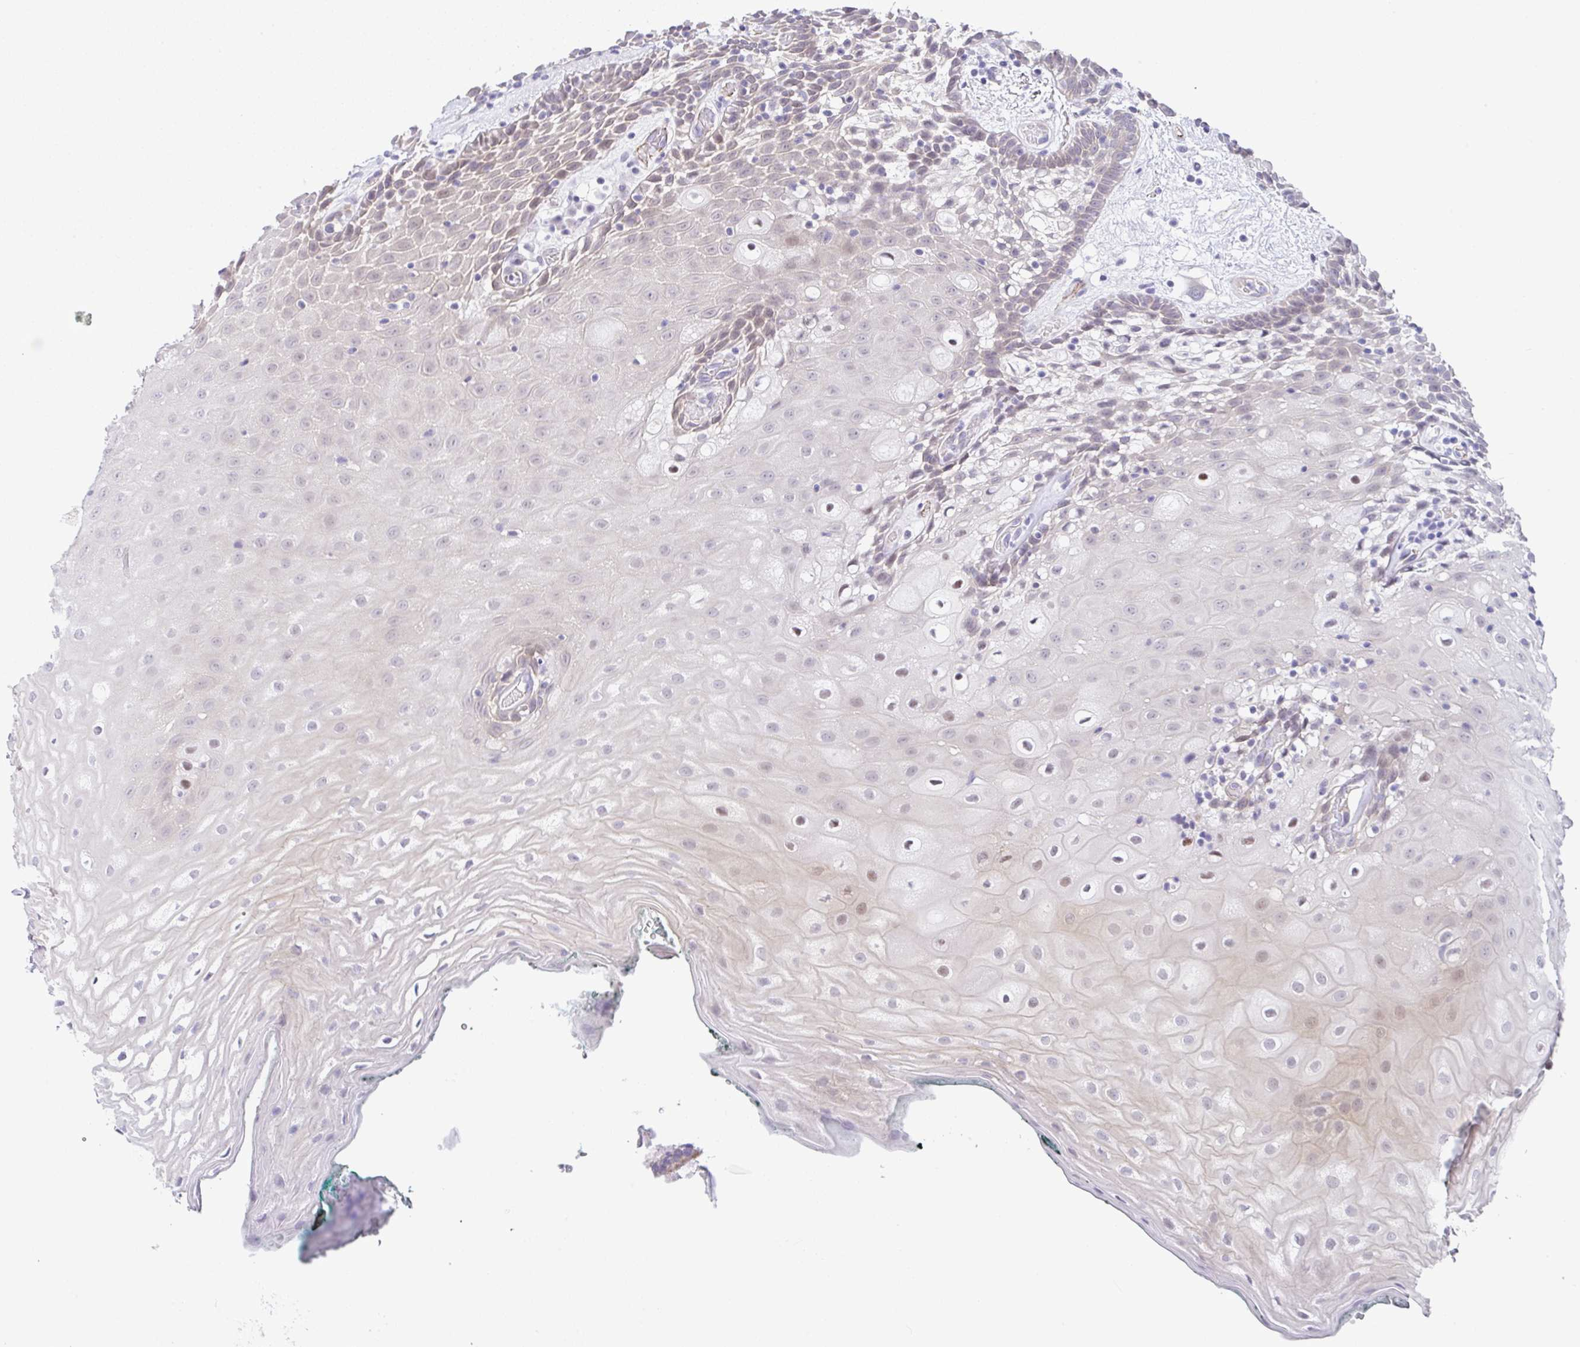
{"staining": {"intensity": "negative", "quantity": "none", "location": "none"}, "tissue": "oral mucosa", "cell_type": "Squamous epithelial cells", "image_type": "normal", "snomed": [{"axis": "morphology", "description": "Normal tissue, NOS"}, {"axis": "morphology", "description": "Squamous cell carcinoma, NOS"}, {"axis": "topography", "description": "Oral tissue"}, {"axis": "topography", "description": "Head-Neck"}], "caption": "DAB immunohistochemical staining of benign human oral mucosa shows no significant positivity in squamous epithelial cells.", "gene": "CGNL1", "patient": {"sex": "male", "age": 64}}